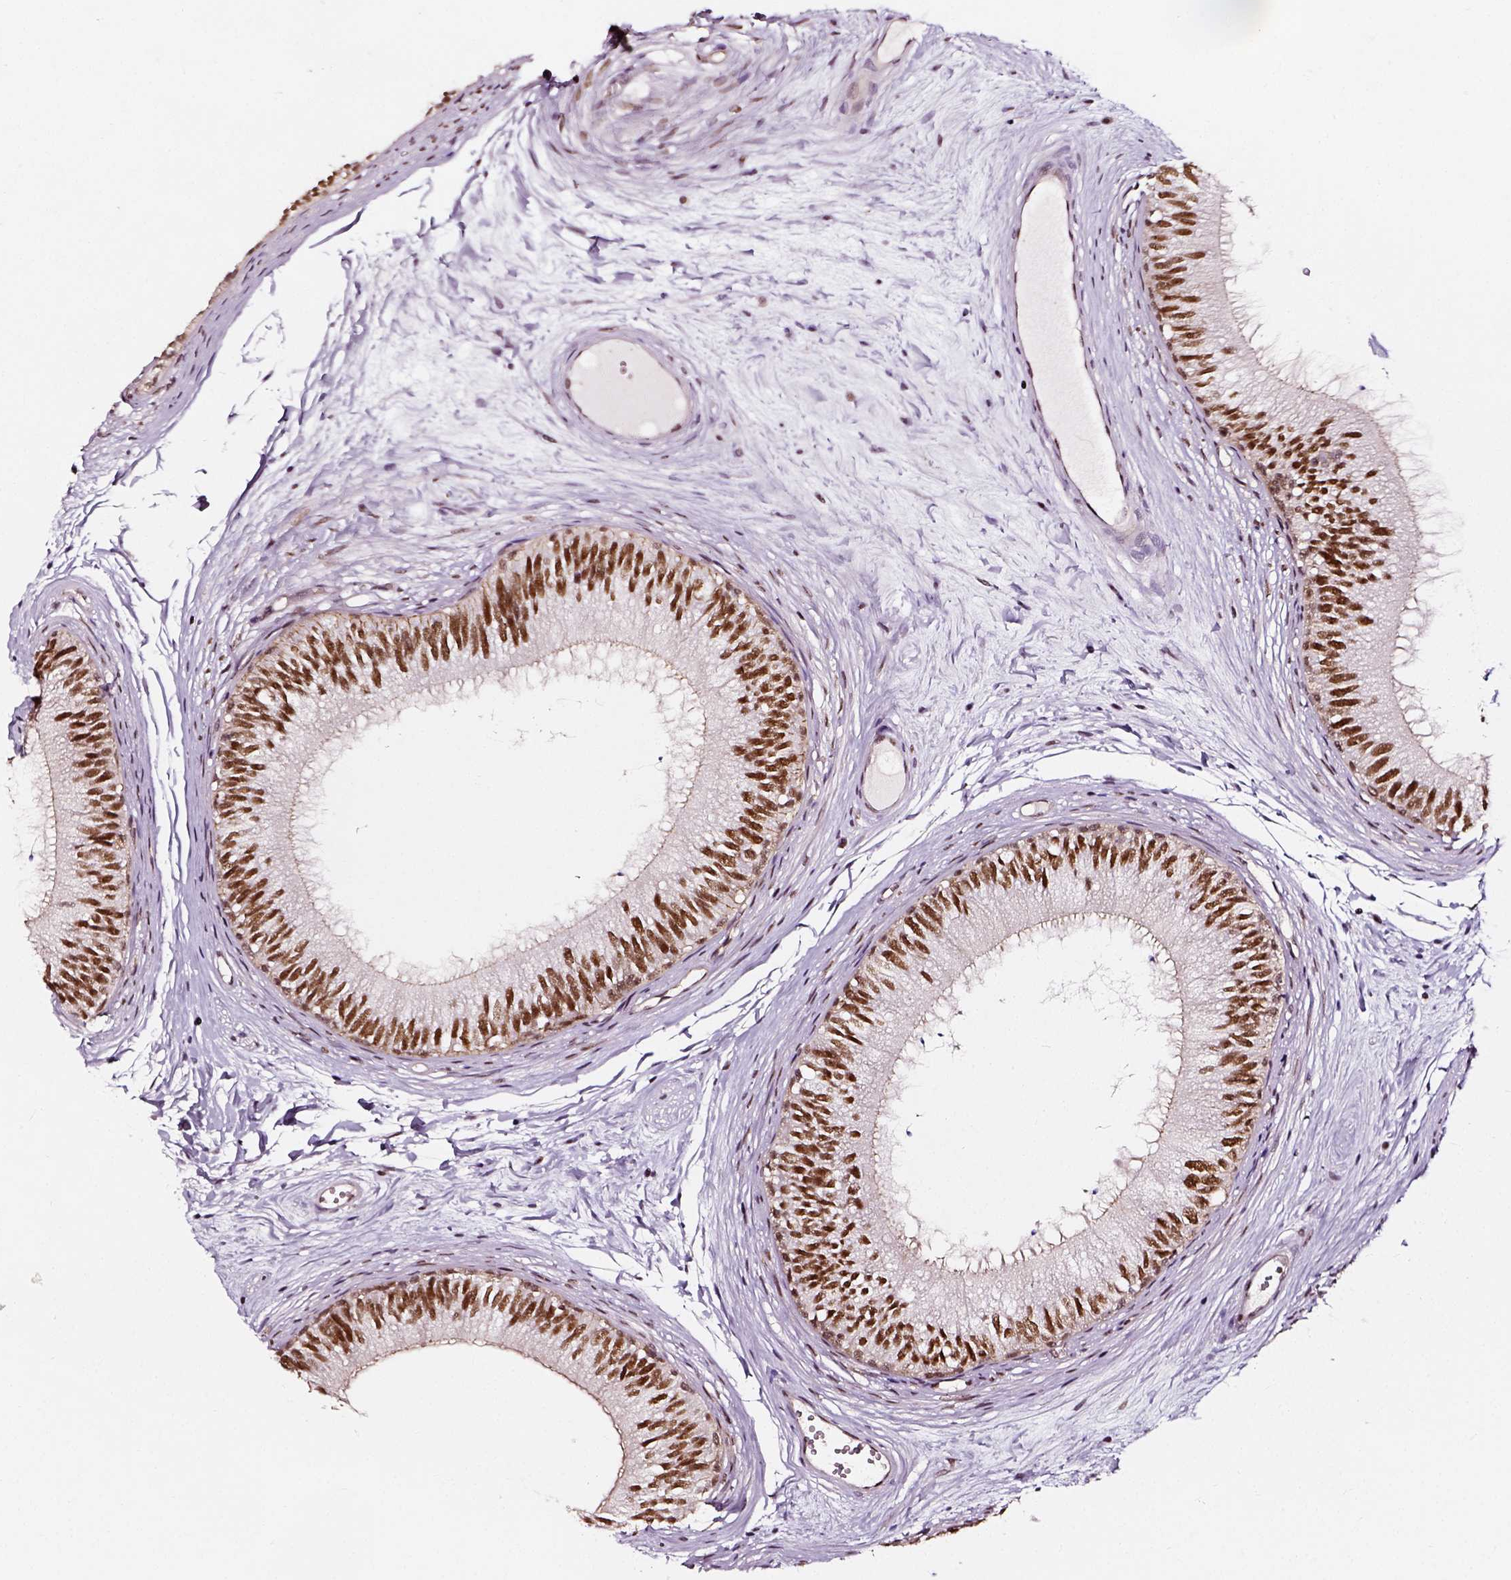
{"staining": {"intensity": "strong", "quantity": ">75%", "location": "nuclear"}, "tissue": "epididymis", "cell_type": "Glandular cells", "image_type": "normal", "snomed": [{"axis": "morphology", "description": "Normal tissue, NOS"}, {"axis": "topography", "description": "Epididymis"}], "caption": "The immunohistochemical stain shows strong nuclear staining in glandular cells of benign epididymis. The staining is performed using DAB brown chromogen to label protein expression. The nuclei are counter-stained blue using hematoxylin.", "gene": "NACC1", "patient": {"sex": "male", "age": 29}}